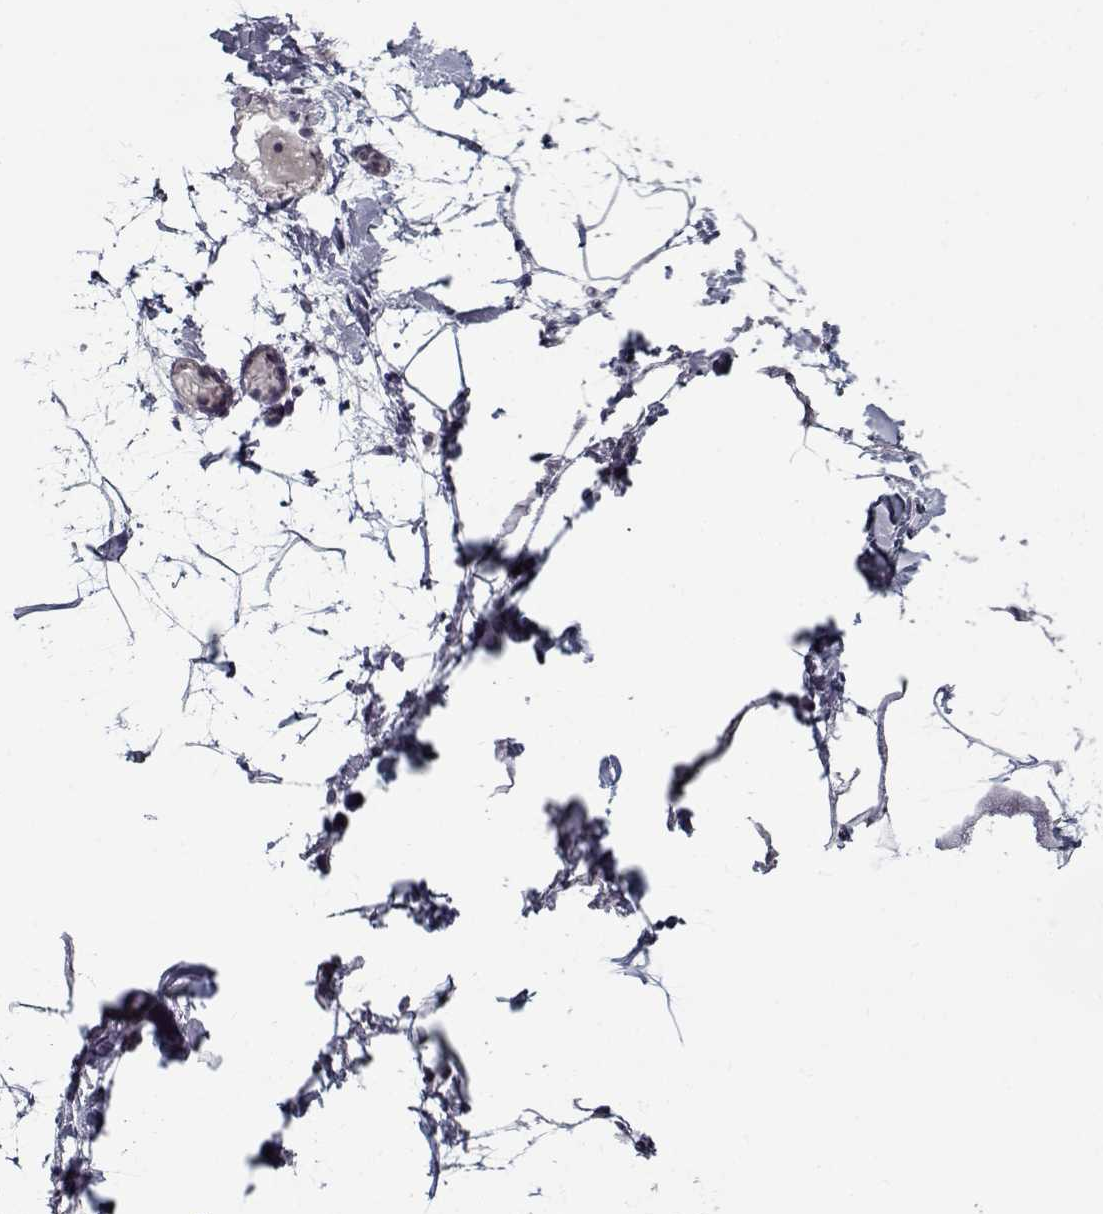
{"staining": {"intensity": "negative", "quantity": "none", "location": "none"}, "tissue": "adipose tissue", "cell_type": "Adipocytes", "image_type": "normal", "snomed": [{"axis": "morphology", "description": "Normal tissue, NOS"}, {"axis": "topography", "description": "Gallbladder"}, {"axis": "topography", "description": "Peripheral nerve tissue"}], "caption": "This is a histopathology image of IHC staining of benign adipose tissue, which shows no staining in adipocytes.", "gene": "DDX25", "patient": {"sex": "female", "age": 45}}